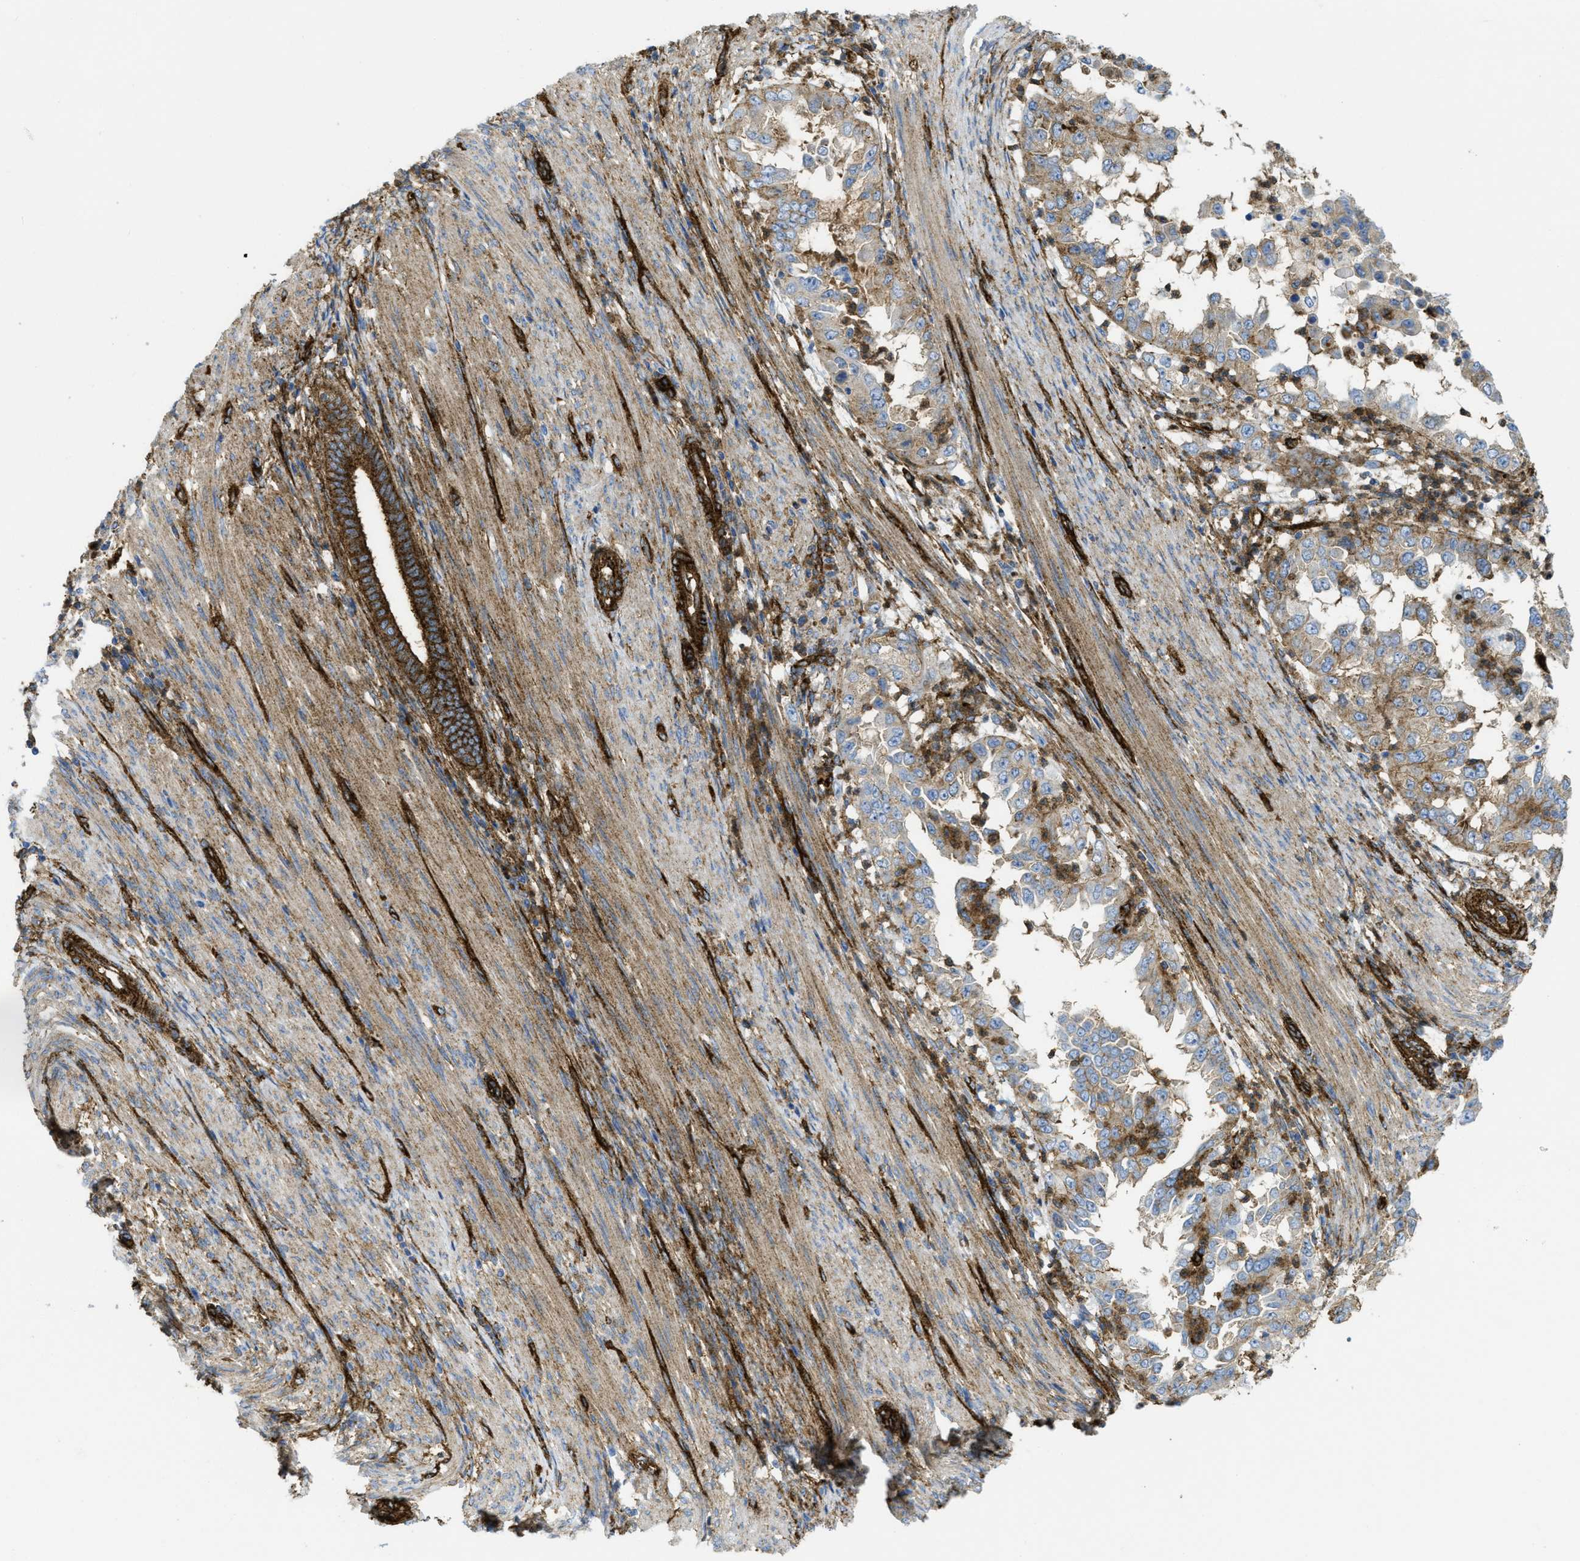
{"staining": {"intensity": "moderate", "quantity": ">75%", "location": "cytoplasmic/membranous"}, "tissue": "endometrial cancer", "cell_type": "Tumor cells", "image_type": "cancer", "snomed": [{"axis": "morphology", "description": "Adenocarcinoma, NOS"}, {"axis": "topography", "description": "Endometrium"}], "caption": "Endometrial cancer (adenocarcinoma) stained for a protein (brown) demonstrates moderate cytoplasmic/membranous positive positivity in approximately >75% of tumor cells.", "gene": "HIP1", "patient": {"sex": "female", "age": 85}}